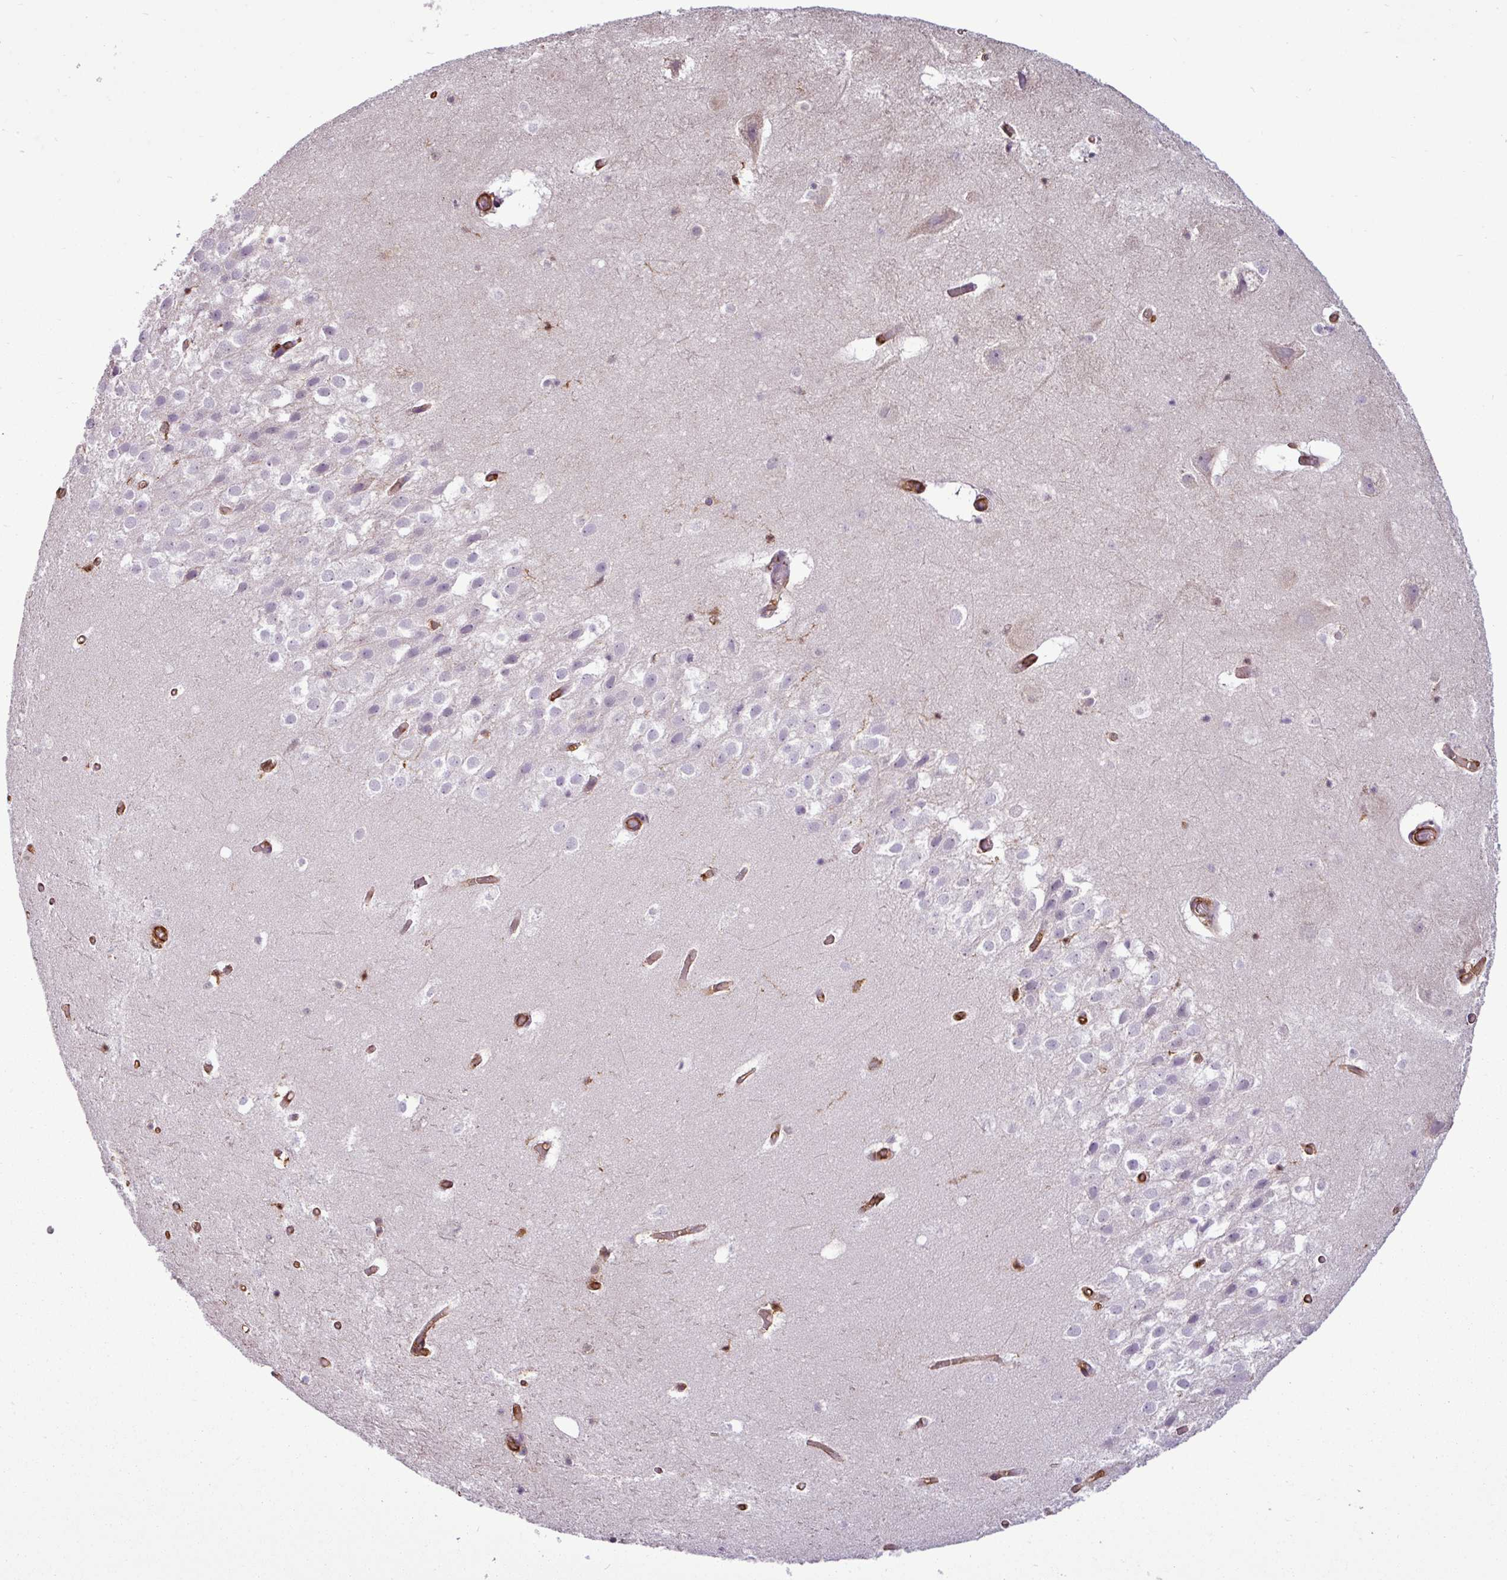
{"staining": {"intensity": "negative", "quantity": "none", "location": "none"}, "tissue": "hippocampus", "cell_type": "Glial cells", "image_type": "normal", "snomed": [{"axis": "morphology", "description": "Normal tissue, NOS"}, {"axis": "topography", "description": "Hippocampus"}], "caption": "High power microscopy micrograph of an IHC micrograph of unremarkable hippocampus, revealing no significant positivity in glial cells.", "gene": "PACSIN2", "patient": {"sex": "female", "age": 52}}